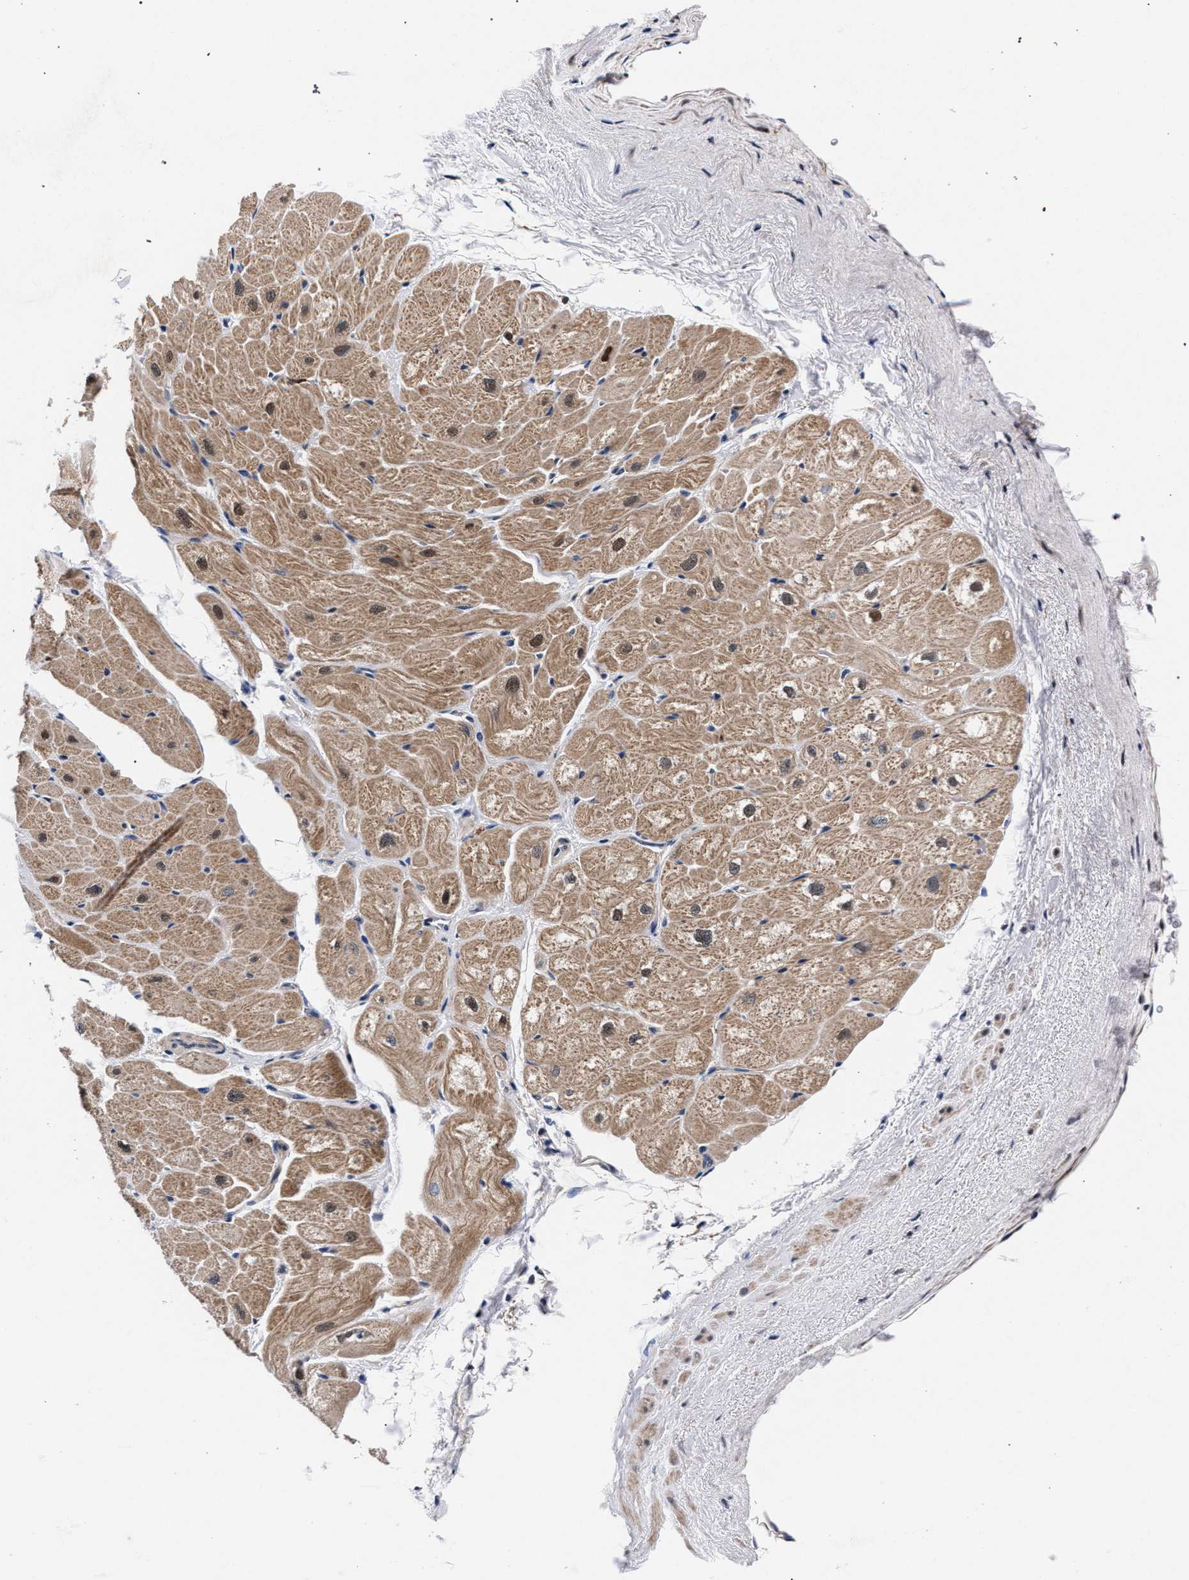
{"staining": {"intensity": "moderate", "quantity": "25%-75%", "location": "cytoplasmic/membranous,nuclear"}, "tissue": "heart muscle", "cell_type": "Cardiomyocytes", "image_type": "normal", "snomed": [{"axis": "morphology", "description": "Normal tissue, NOS"}, {"axis": "topography", "description": "Heart"}], "caption": "Immunohistochemical staining of benign heart muscle demonstrates 25%-75% levels of moderate cytoplasmic/membranous,nuclear protein positivity in approximately 25%-75% of cardiomyocytes. Nuclei are stained in blue.", "gene": "ZNF462", "patient": {"sex": "male", "age": 49}}